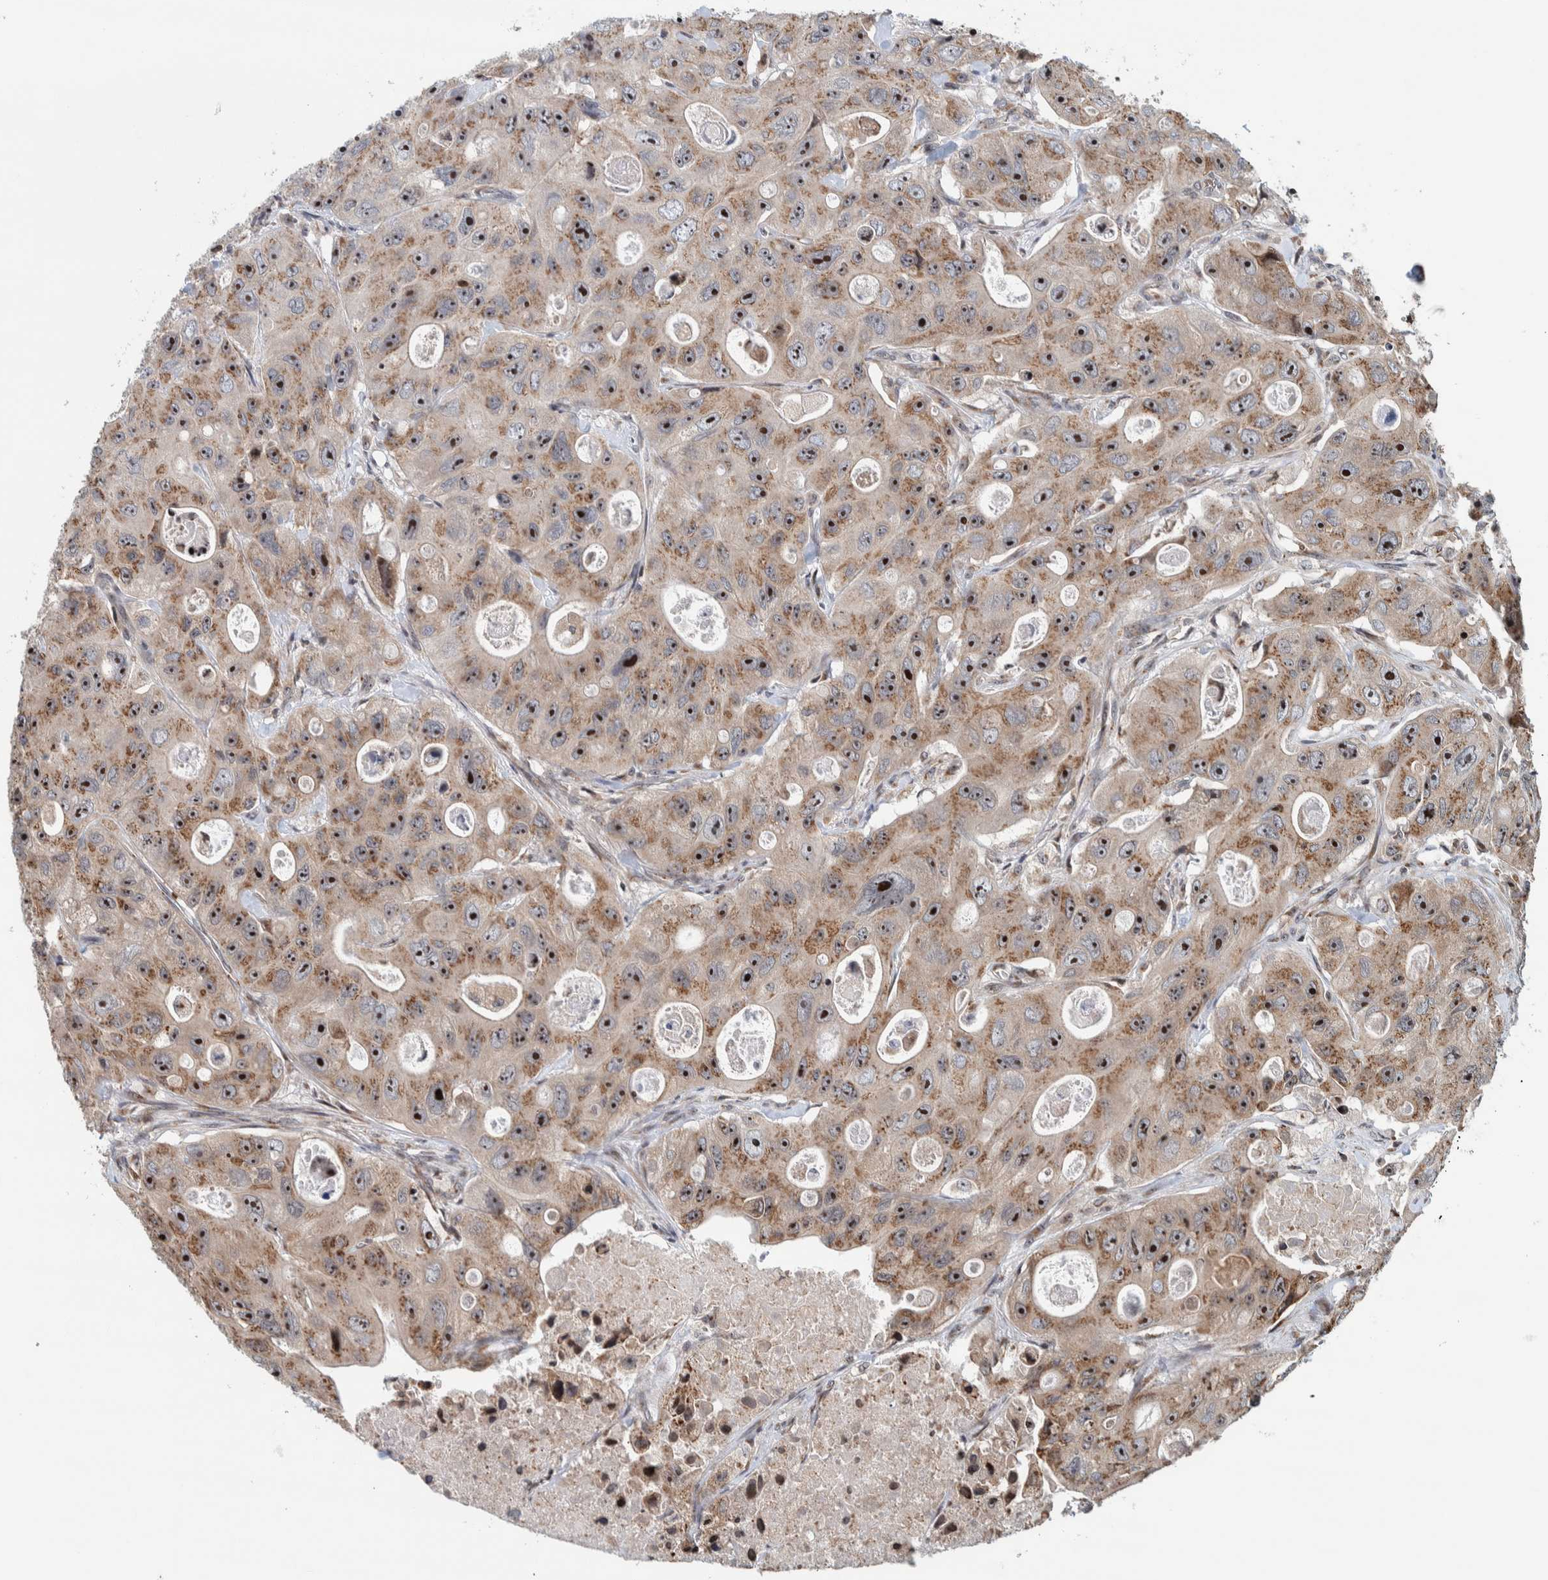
{"staining": {"intensity": "moderate", "quantity": ">75%", "location": "cytoplasmic/membranous,nuclear"}, "tissue": "colorectal cancer", "cell_type": "Tumor cells", "image_type": "cancer", "snomed": [{"axis": "morphology", "description": "Adenocarcinoma, NOS"}, {"axis": "topography", "description": "Colon"}], "caption": "Colorectal adenocarcinoma was stained to show a protein in brown. There is medium levels of moderate cytoplasmic/membranous and nuclear staining in about >75% of tumor cells.", "gene": "CCDC182", "patient": {"sex": "female", "age": 46}}